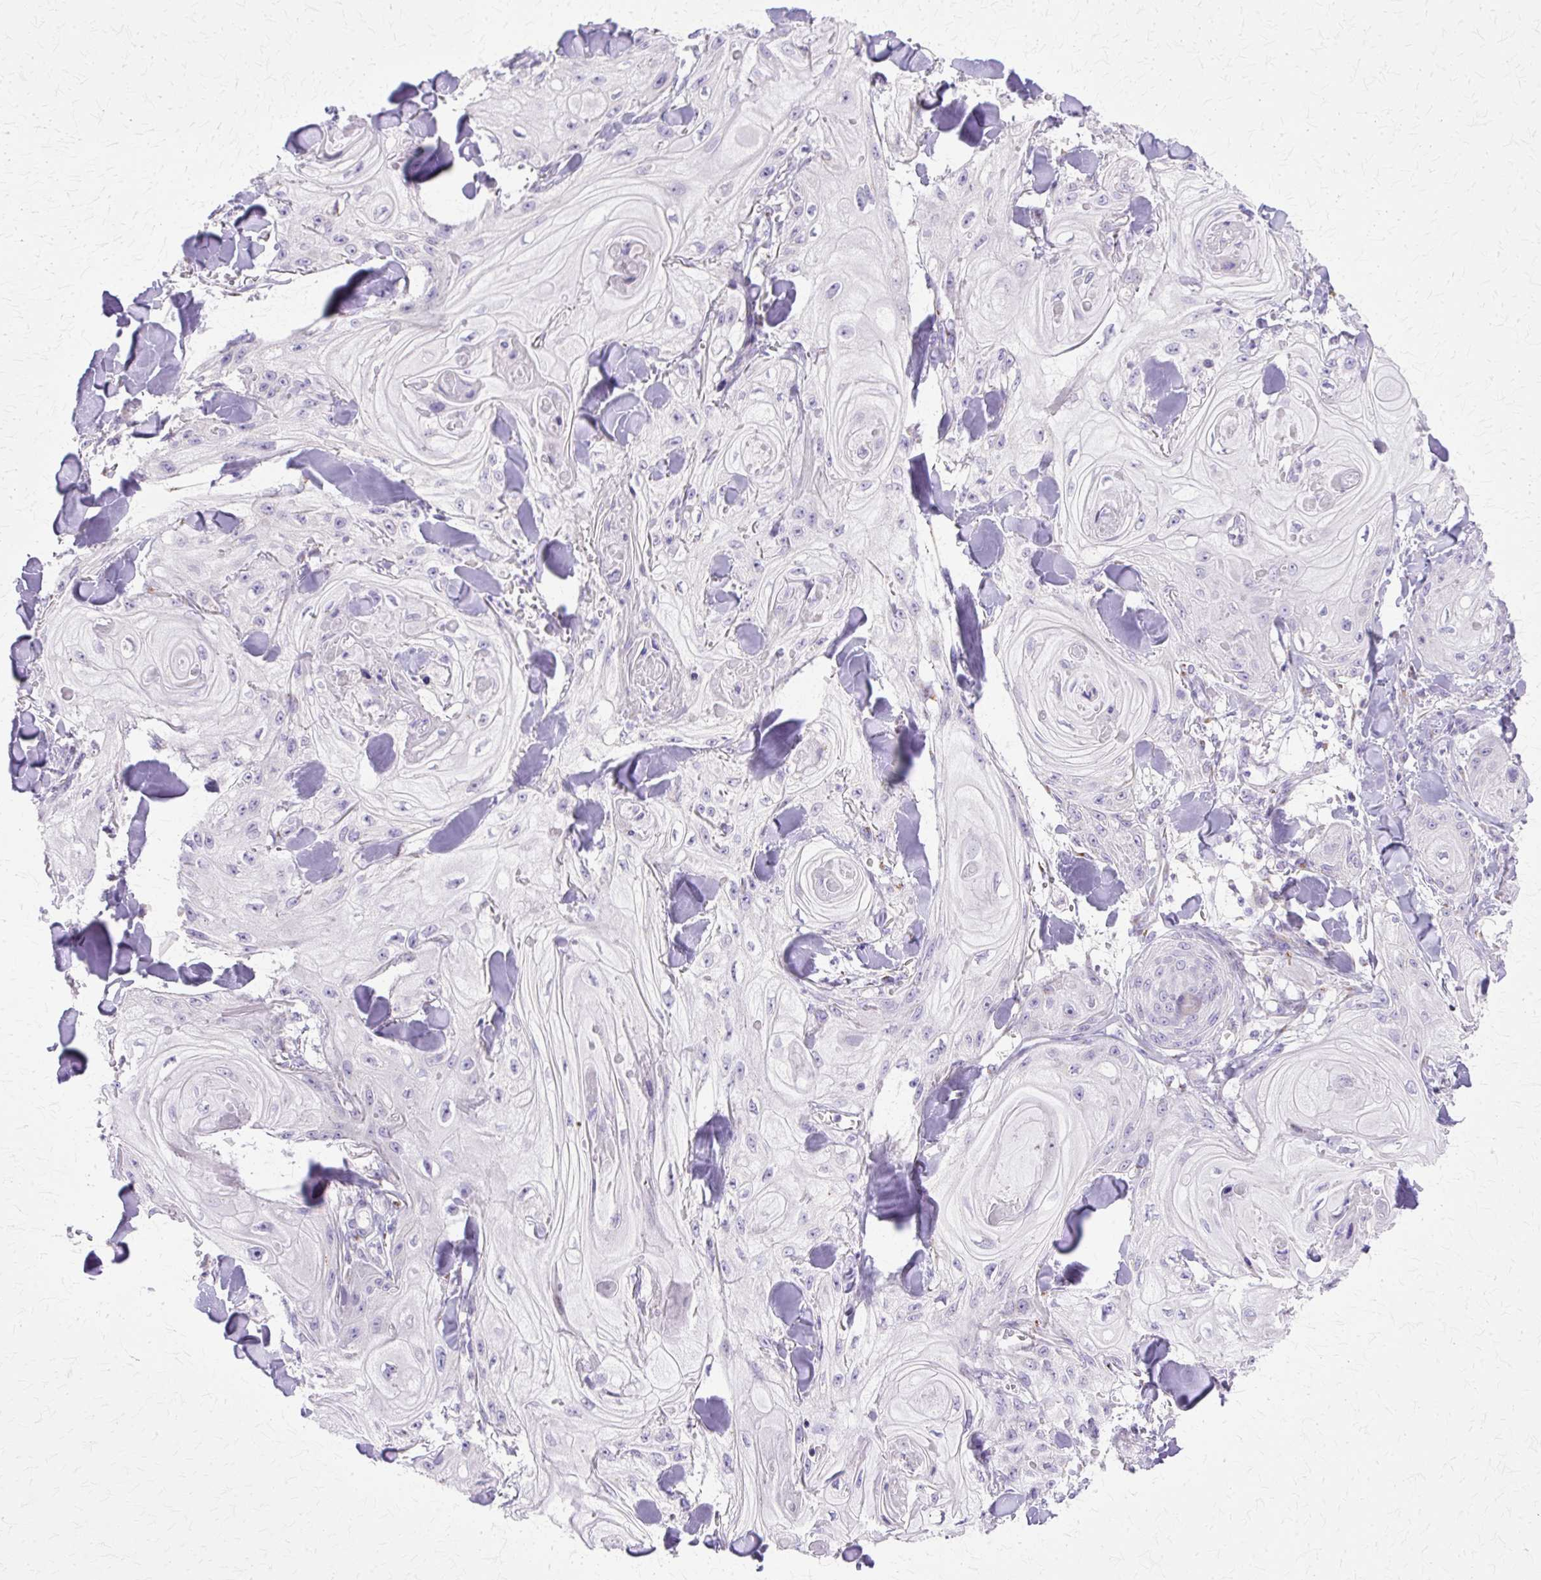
{"staining": {"intensity": "negative", "quantity": "none", "location": "none"}, "tissue": "skin cancer", "cell_type": "Tumor cells", "image_type": "cancer", "snomed": [{"axis": "morphology", "description": "Squamous cell carcinoma, NOS"}, {"axis": "topography", "description": "Skin"}], "caption": "Immunohistochemistry (IHC) histopathology image of neoplastic tissue: skin cancer stained with DAB reveals no significant protein expression in tumor cells.", "gene": "TBC1D3G", "patient": {"sex": "male", "age": 74}}